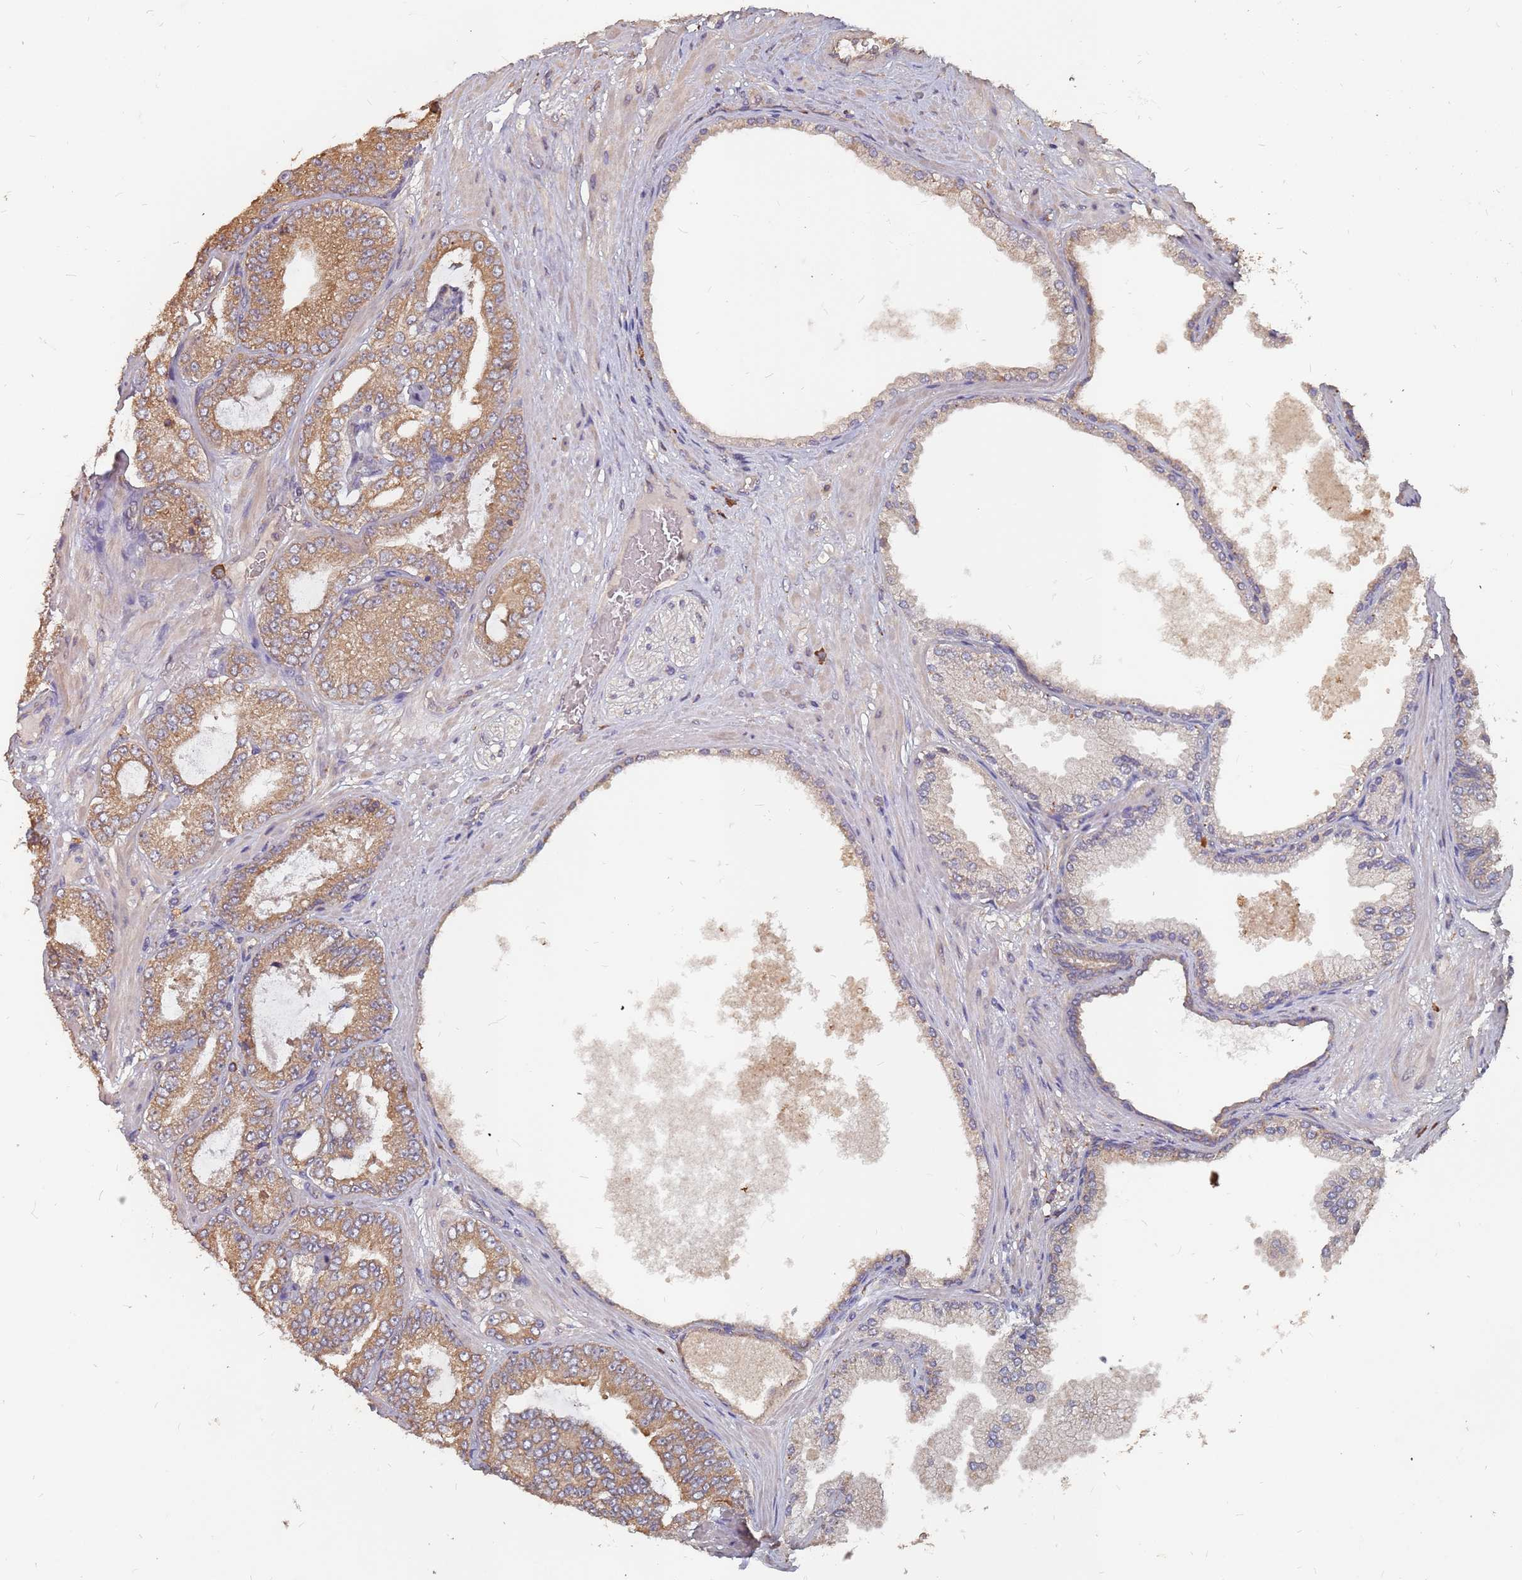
{"staining": {"intensity": "moderate", "quantity": ">75%", "location": "cytoplasmic/membranous"}, "tissue": "prostate cancer", "cell_type": "Tumor cells", "image_type": "cancer", "snomed": [{"axis": "morphology", "description": "Adenocarcinoma, Low grade"}, {"axis": "topography", "description": "Prostate"}], "caption": "A high-resolution photomicrograph shows immunohistochemistry (IHC) staining of low-grade adenocarcinoma (prostate), which demonstrates moderate cytoplasmic/membranous positivity in about >75% of tumor cells.", "gene": "ATG5", "patient": {"sex": "male", "age": 63}}